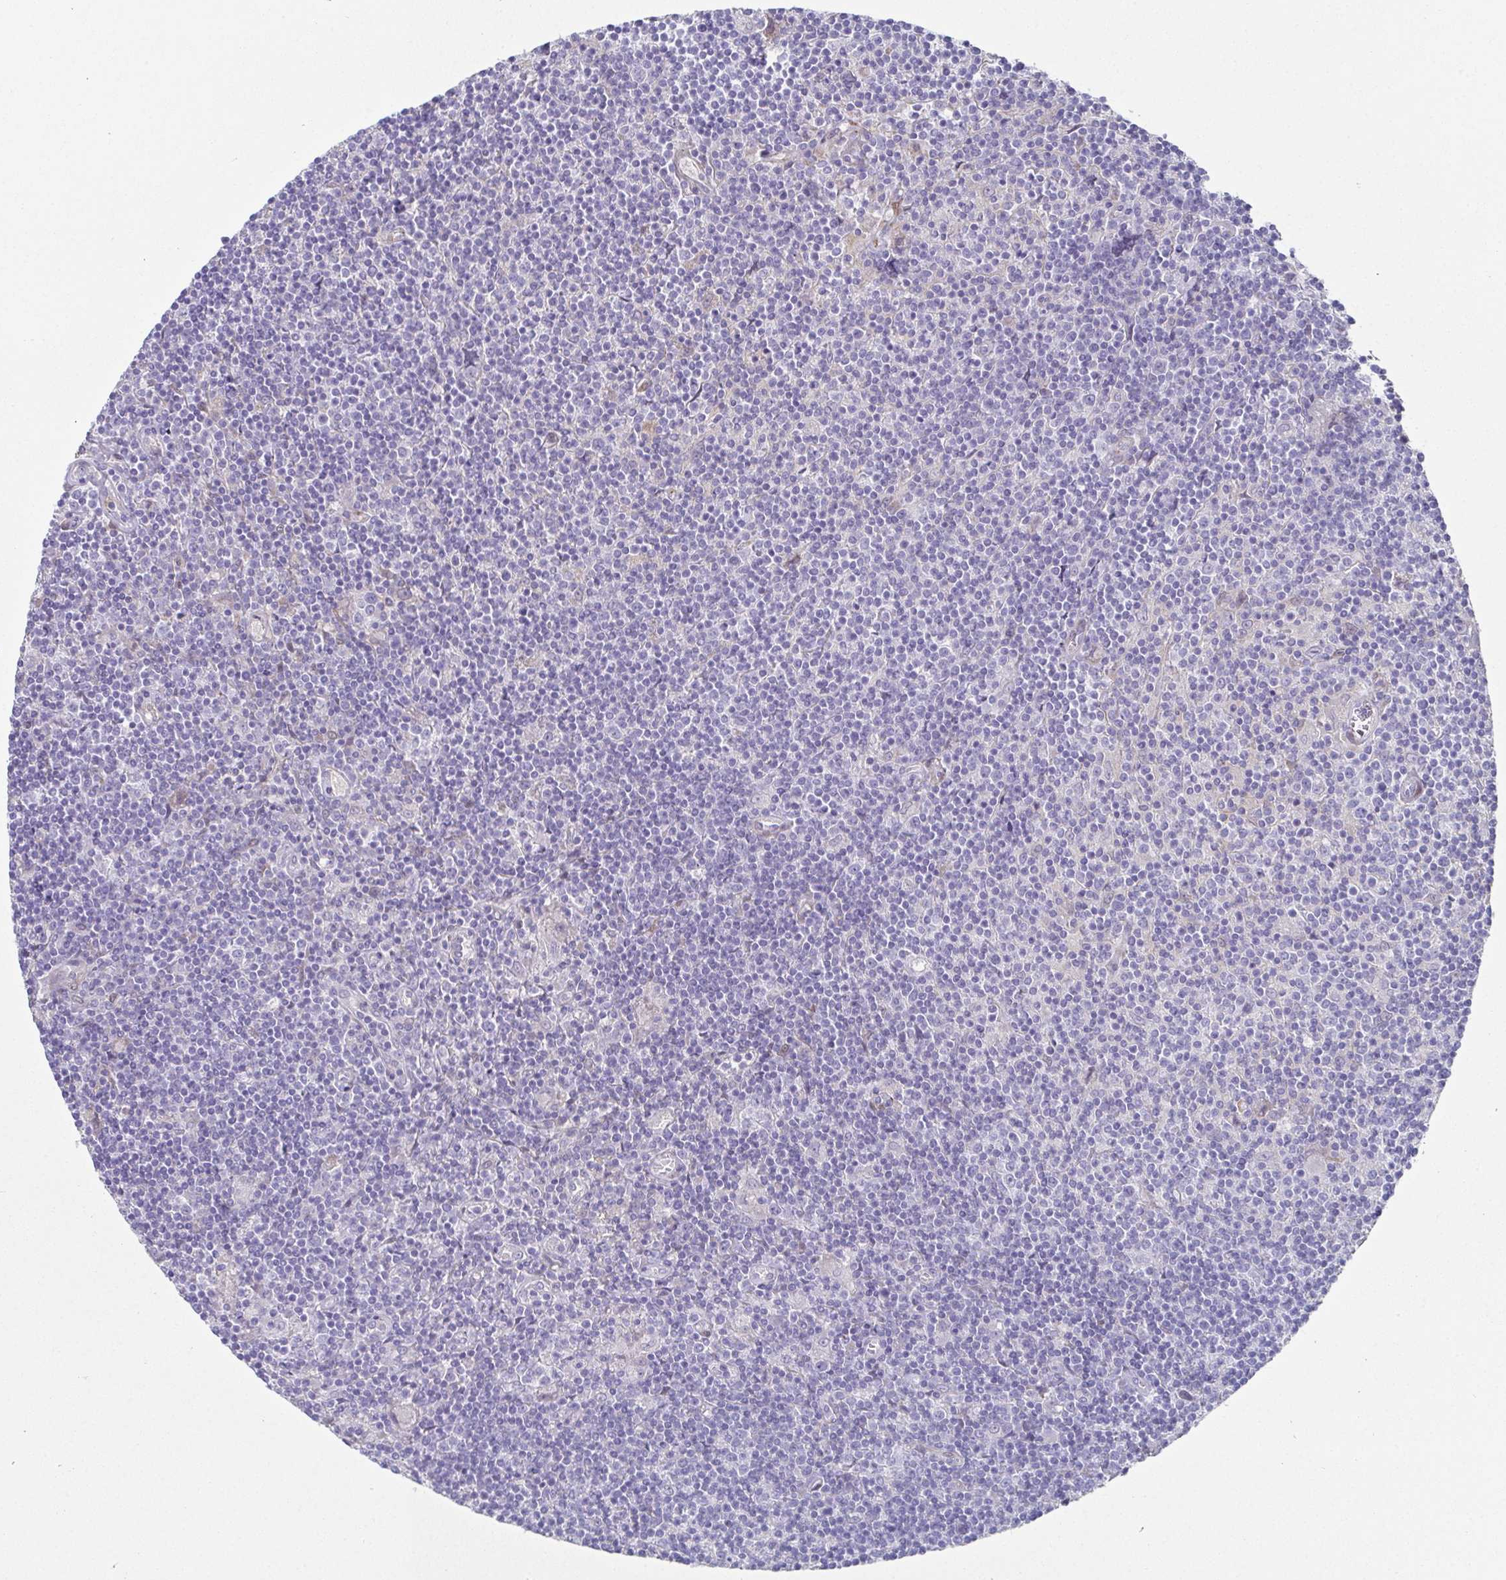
{"staining": {"intensity": "negative", "quantity": "none", "location": "none"}, "tissue": "lymphoma", "cell_type": "Tumor cells", "image_type": "cancer", "snomed": [{"axis": "morphology", "description": "Hodgkin's disease, NOS"}, {"axis": "topography", "description": "Lymph node"}], "caption": "An immunohistochemistry image of lymphoma is shown. There is no staining in tumor cells of lymphoma.", "gene": "RBP1", "patient": {"sex": "male", "age": 40}}